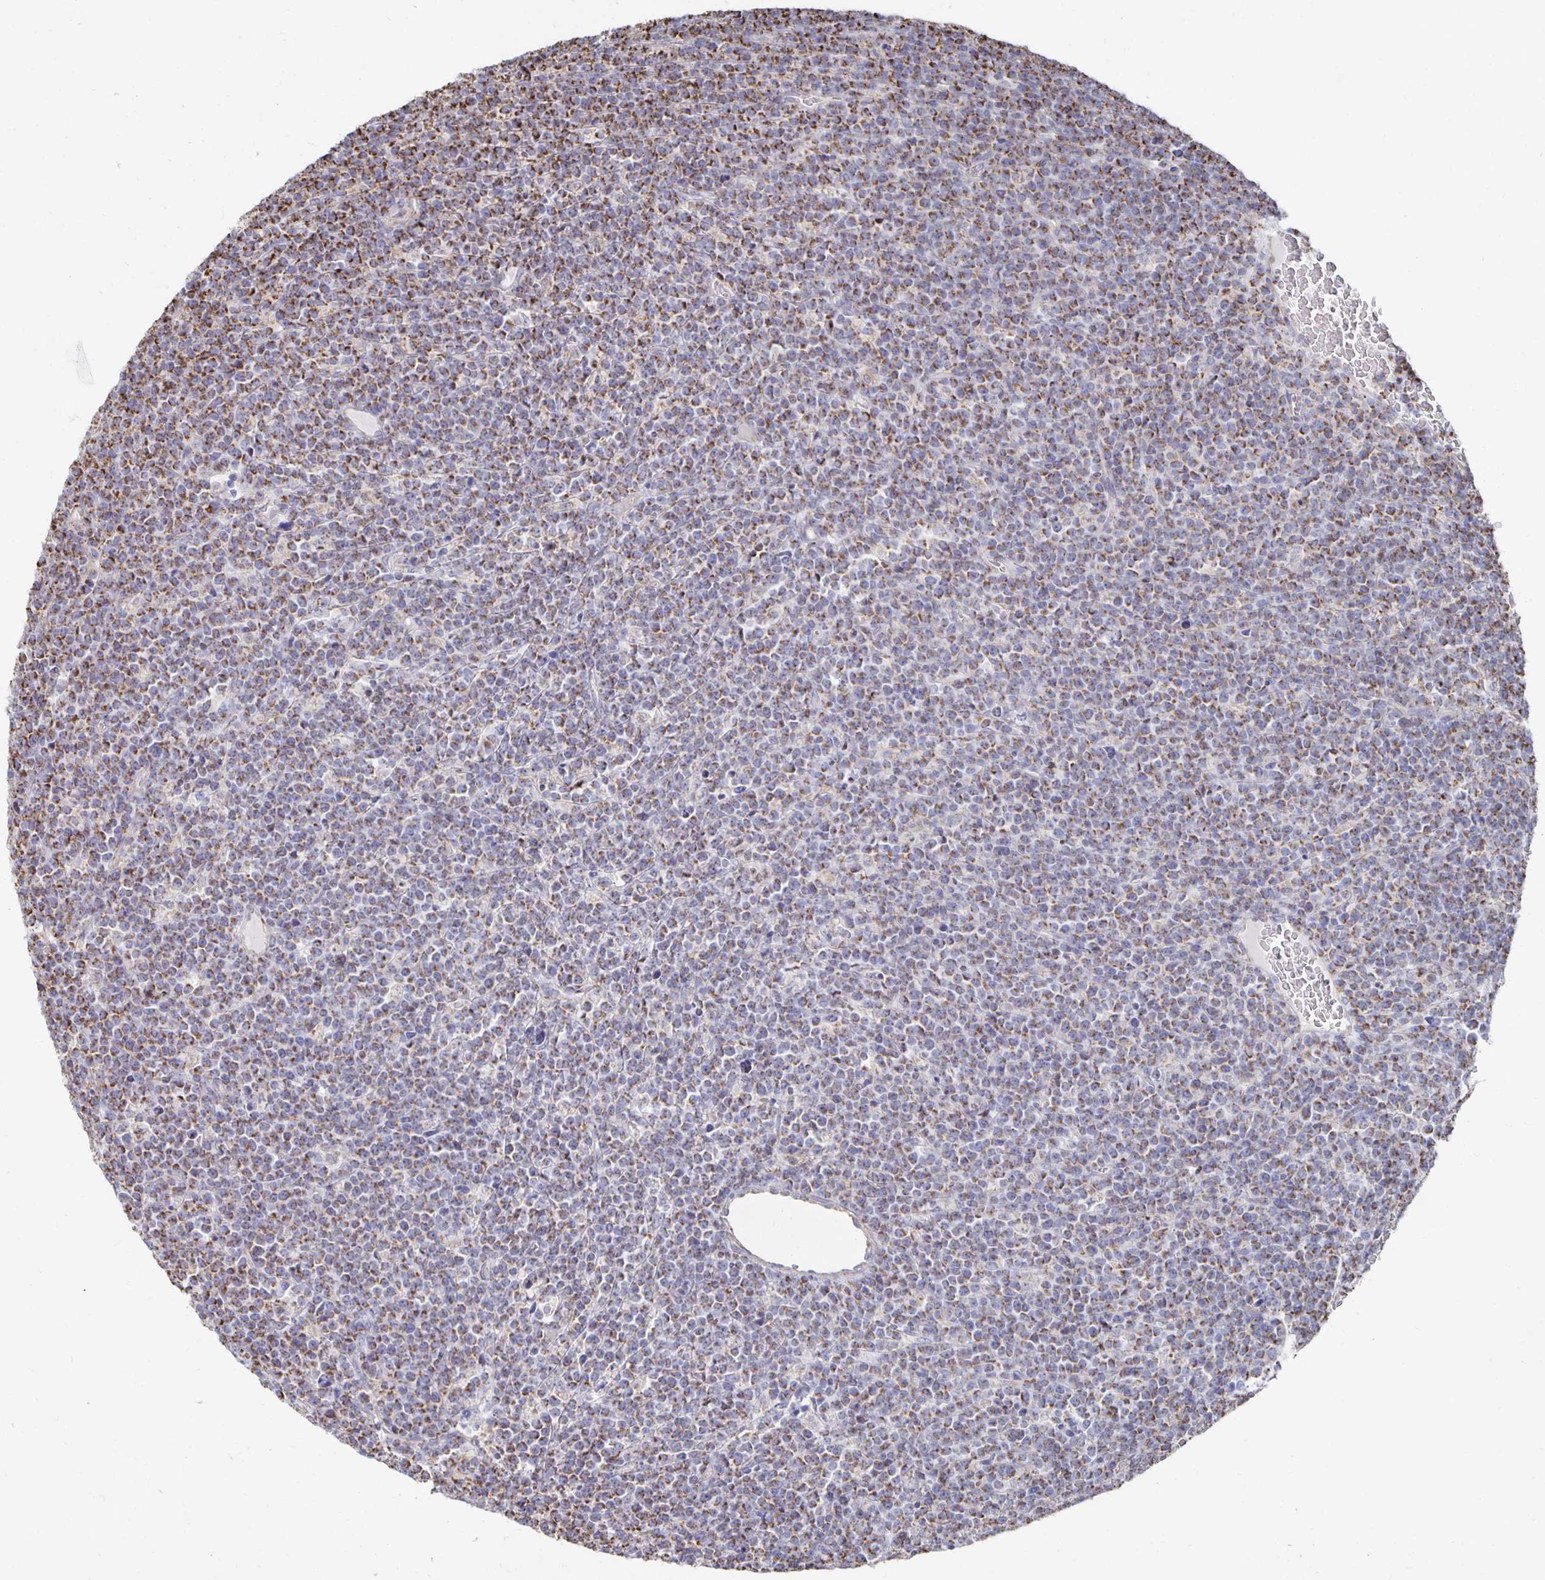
{"staining": {"intensity": "moderate", "quantity": "25%-75%", "location": "cytoplasmic/membranous"}, "tissue": "lymphoma", "cell_type": "Tumor cells", "image_type": "cancer", "snomed": [{"axis": "morphology", "description": "Malignant lymphoma, non-Hodgkin's type, High grade"}, {"axis": "topography", "description": "Ovary"}], "caption": "This photomicrograph reveals immunohistochemistry staining of high-grade malignant lymphoma, non-Hodgkin's type, with medium moderate cytoplasmic/membranous staining in approximately 25%-75% of tumor cells.", "gene": "NKX2-8", "patient": {"sex": "female", "age": 56}}